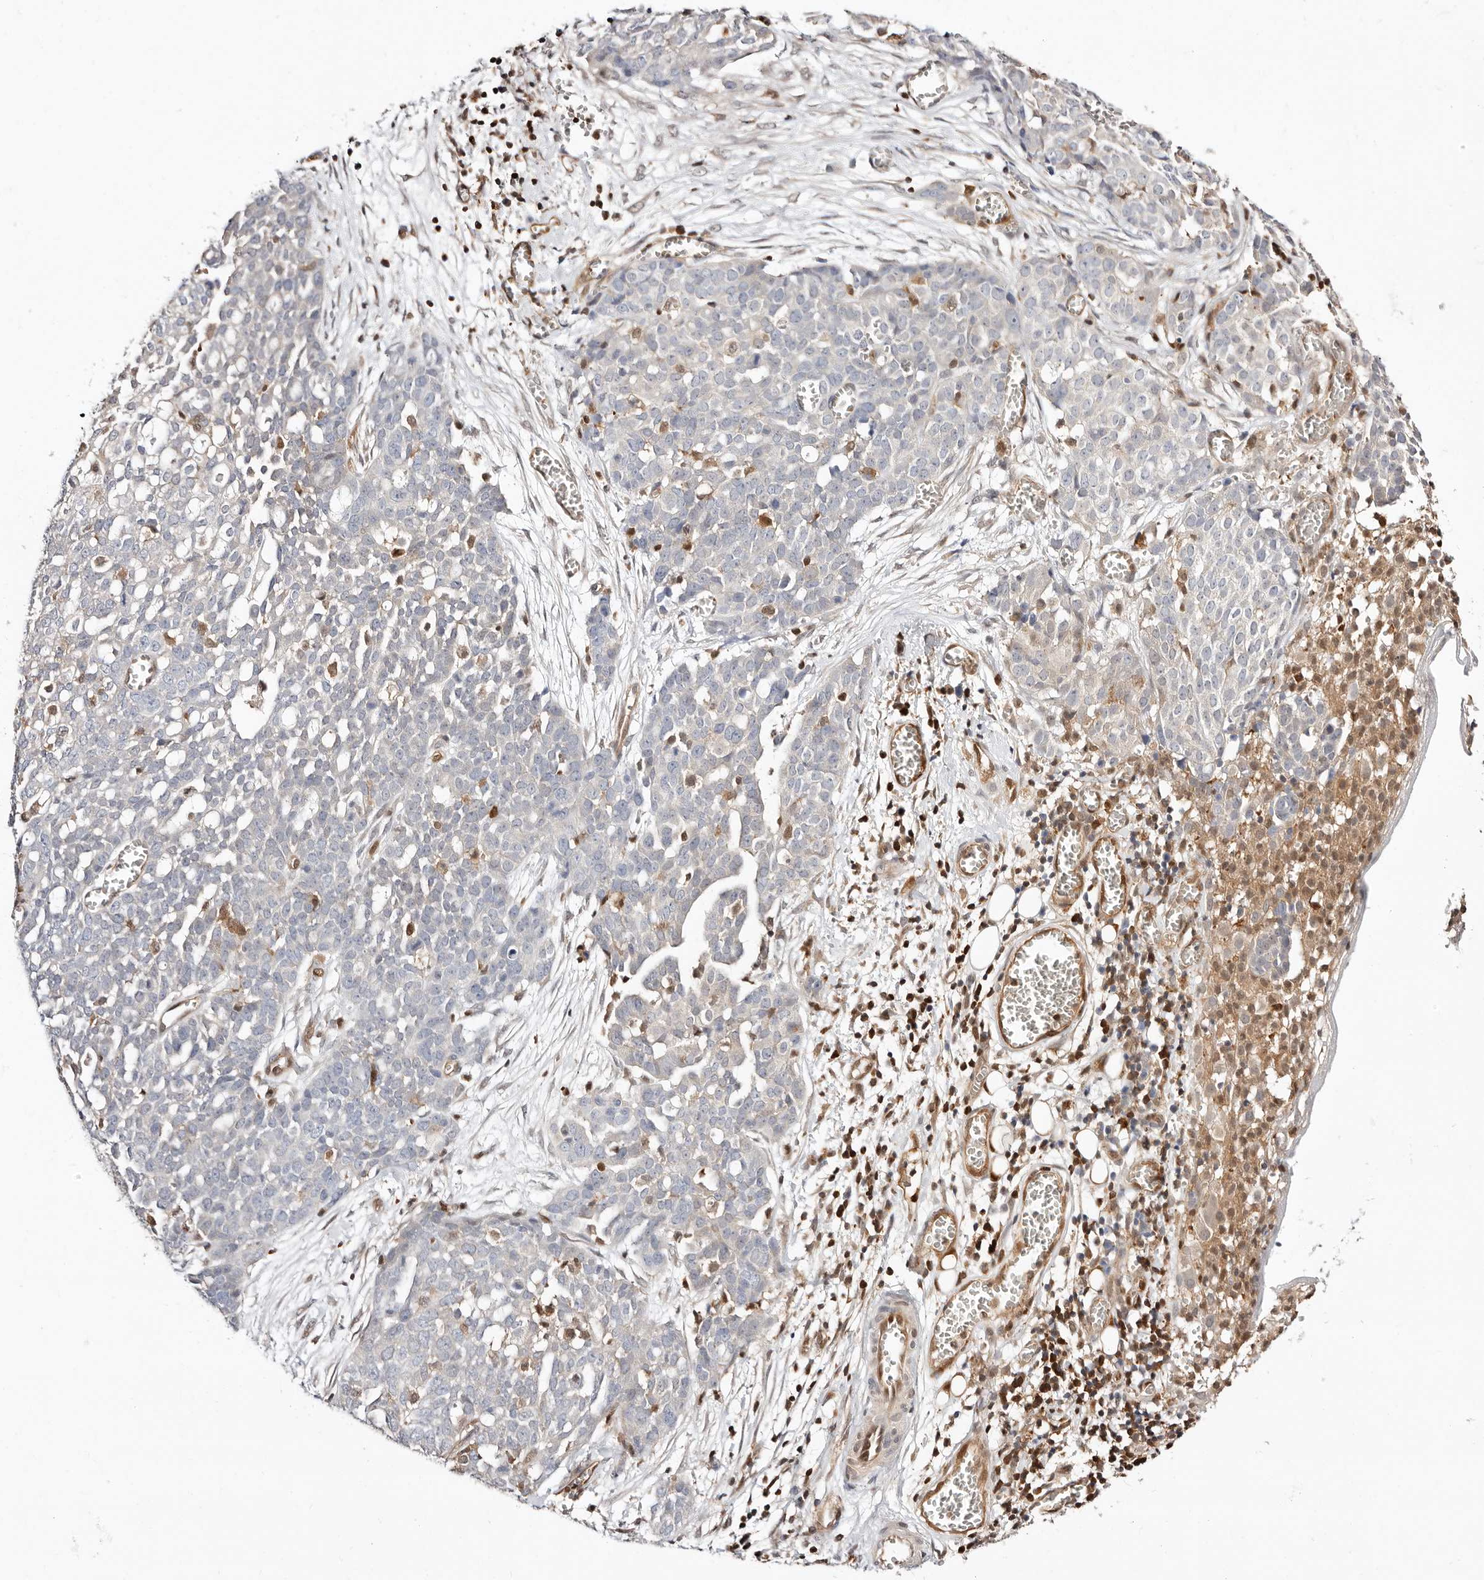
{"staining": {"intensity": "negative", "quantity": "none", "location": "none"}, "tissue": "ovarian cancer", "cell_type": "Tumor cells", "image_type": "cancer", "snomed": [{"axis": "morphology", "description": "Cystadenocarcinoma, serous, NOS"}, {"axis": "topography", "description": "Soft tissue"}, {"axis": "topography", "description": "Ovary"}], "caption": "Protein analysis of ovarian cancer (serous cystadenocarcinoma) demonstrates no significant positivity in tumor cells.", "gene": "STAT5A", "patient": {"sex": "female", "age": 57}}